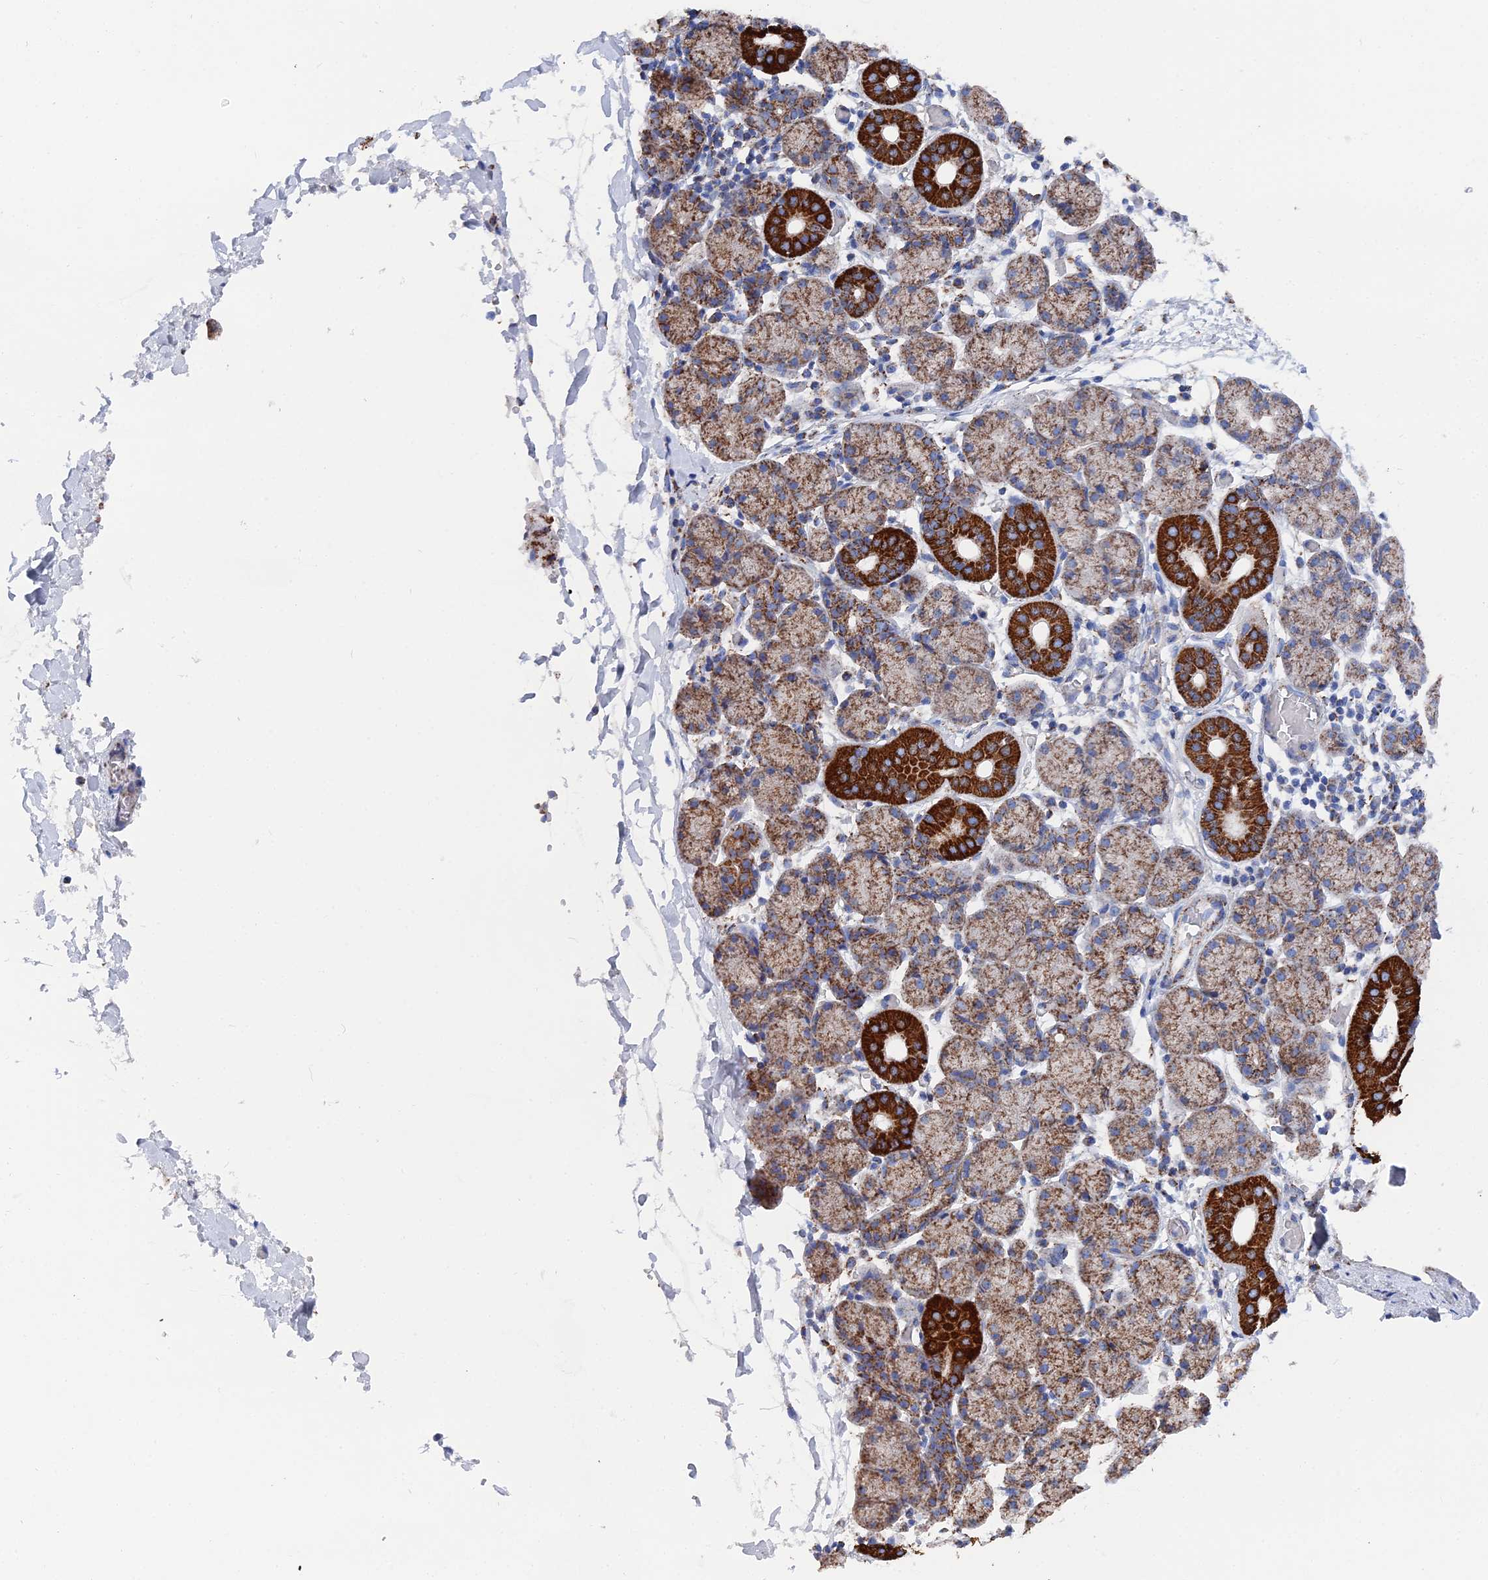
{"staining": {"intensity": "strong", "quantity": "25%-75%", "location": "cytoplasmic/membranous"}, "tissue": "salivary gland", "cell_type": "Glandular cells", "image_type": "normal", "snomed": [{"axis": "morphology", "description": "Normal tissue, NOS"}, {"axis": "topography", "description": "Salivary gland"}], "caption": "A brown stain shows strong cytoplasmic/membranous positivity of a protein in glandular cells of normal human salivary gland. (Brightfield microscopy of DAB IHC at high magnification).", "gene": "IFT80", "patient": {"sex": "female", "age": 24}}